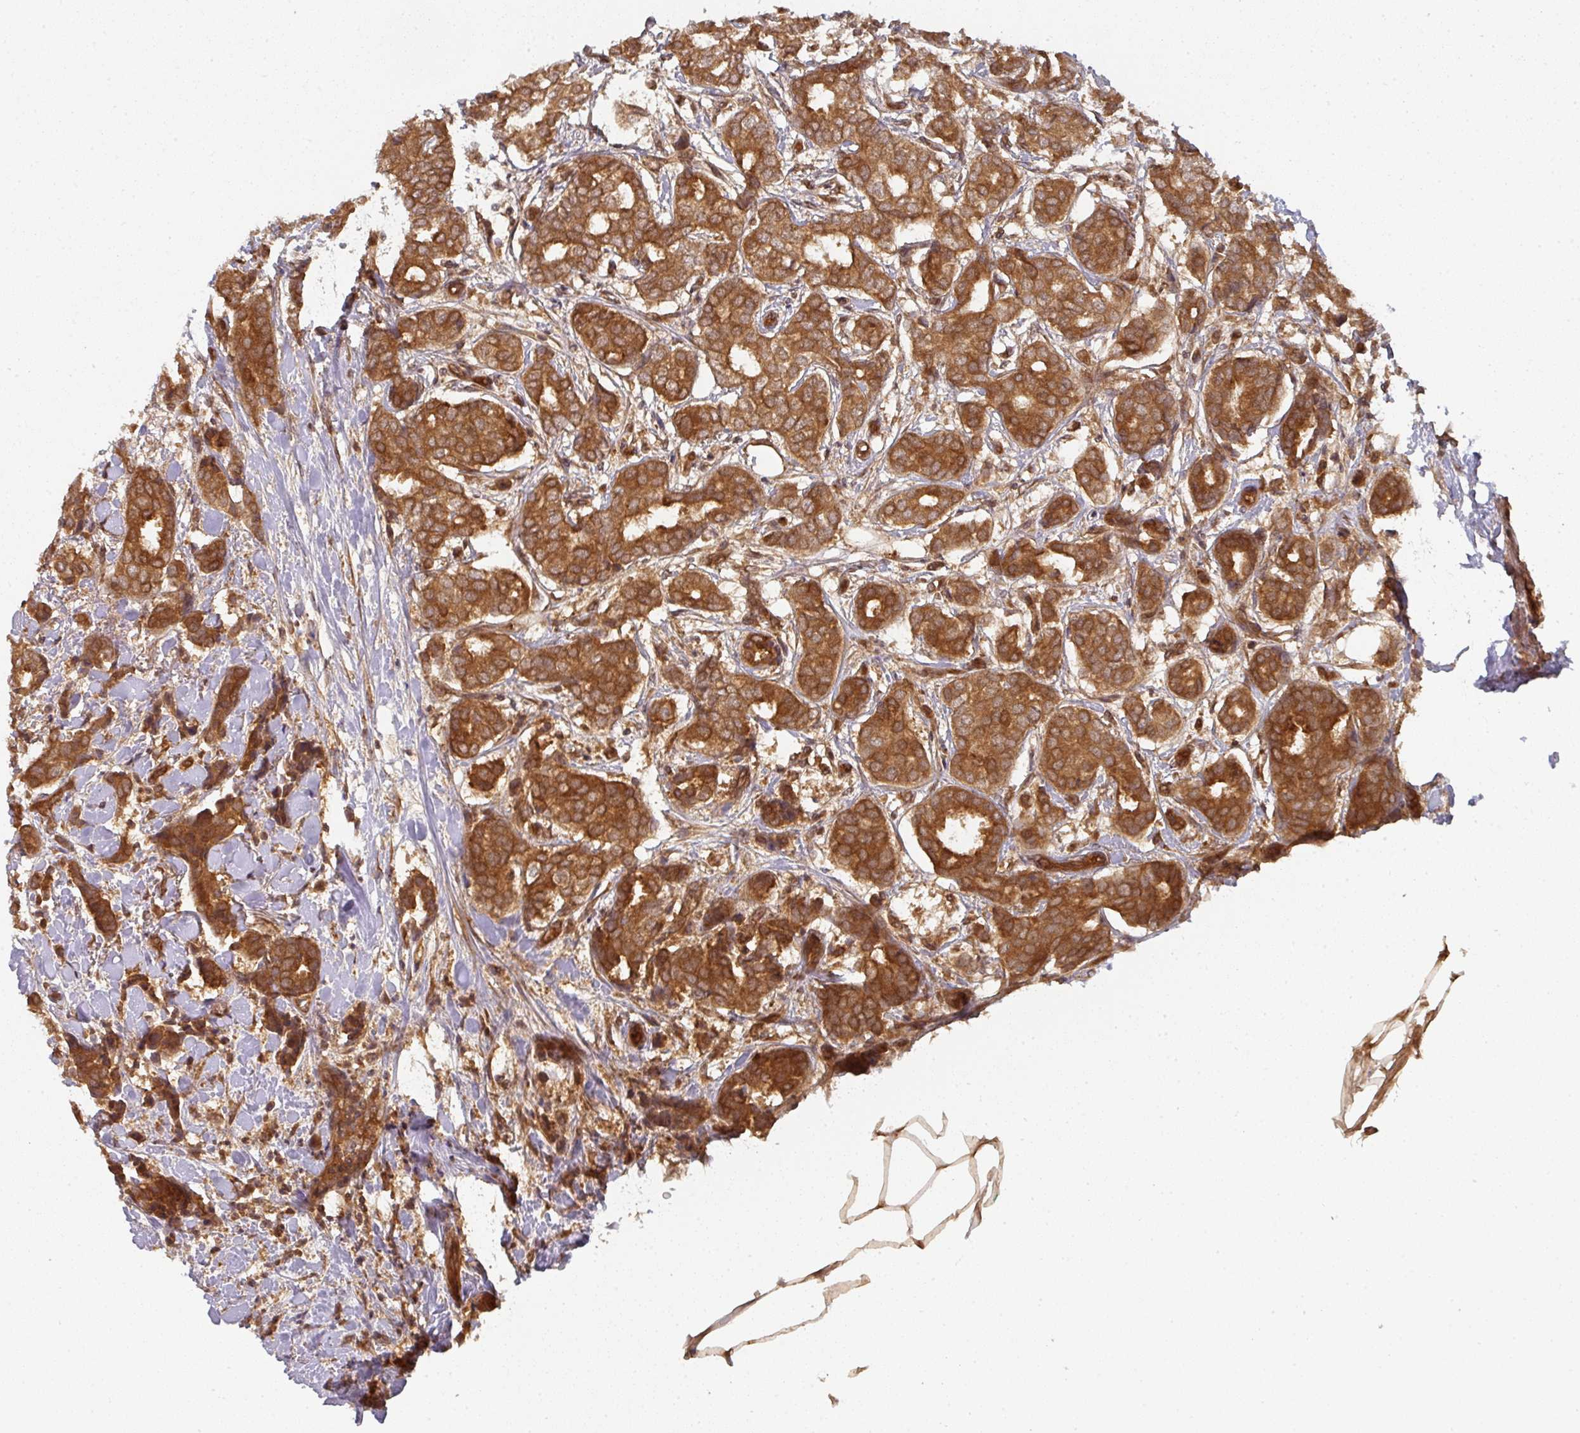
{"staining": {"intensity": "strong", "quantity": ">75%", "location": "cytoplasmic/membranous"}, "tissue": "breast cancer", "cell_type": "Tumor cells", "image_type": "cancer", "snomed": [{"axis": "morphology", "description": "Duct carcinoma"}, {"axis": "topography", "description": "Breast"}], "caption": "Immunohistochemistry (IHC) image of infiltrating ductal carcinoma (breast) stained for a protein (brown), which exhibits high levels of strong cytoplasmic/membranous positivity in about >75% of tumor cells.", "gene": "EIF4EBP2", "patient": {"sex": "female", "age": 73}}